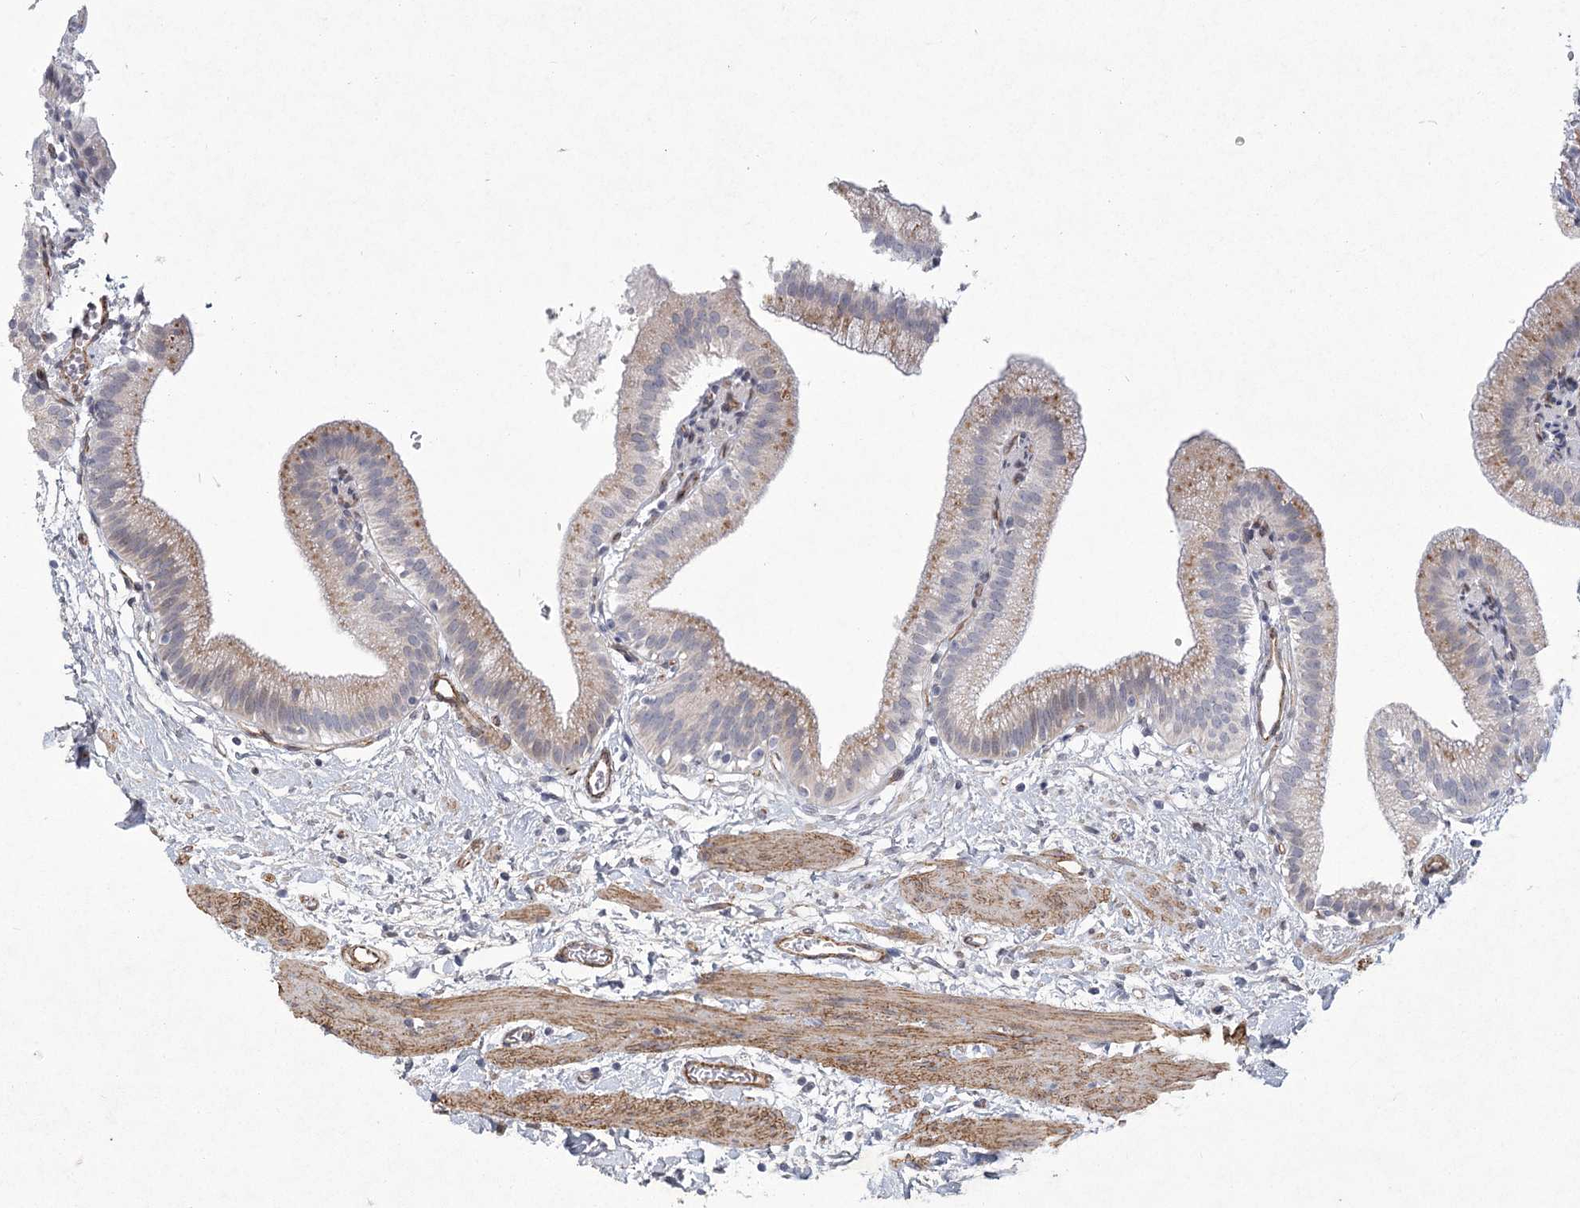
{"staining": {"intensity": "moderate", "quantity": "25%-75%", "location": "cytoplasmic/membranous"}, "tissue": "gallbladder", "cell_type": "Glandular cells", "image_type": "normal", "snomed": [{"axis": "morphology", "description": "Normal tissue, NOS"}, {"axis": "topography", "description": "Gallbladder"}], "caption": "Approximately 25%-75% of glandular cells in benign gallbladder reveal moderate cytoplasmic/membranous protein positivity as visualized by brown immunohistochemical staining.", "gene": "MEPE", "patient": {"sex": "male", "age": 55}}